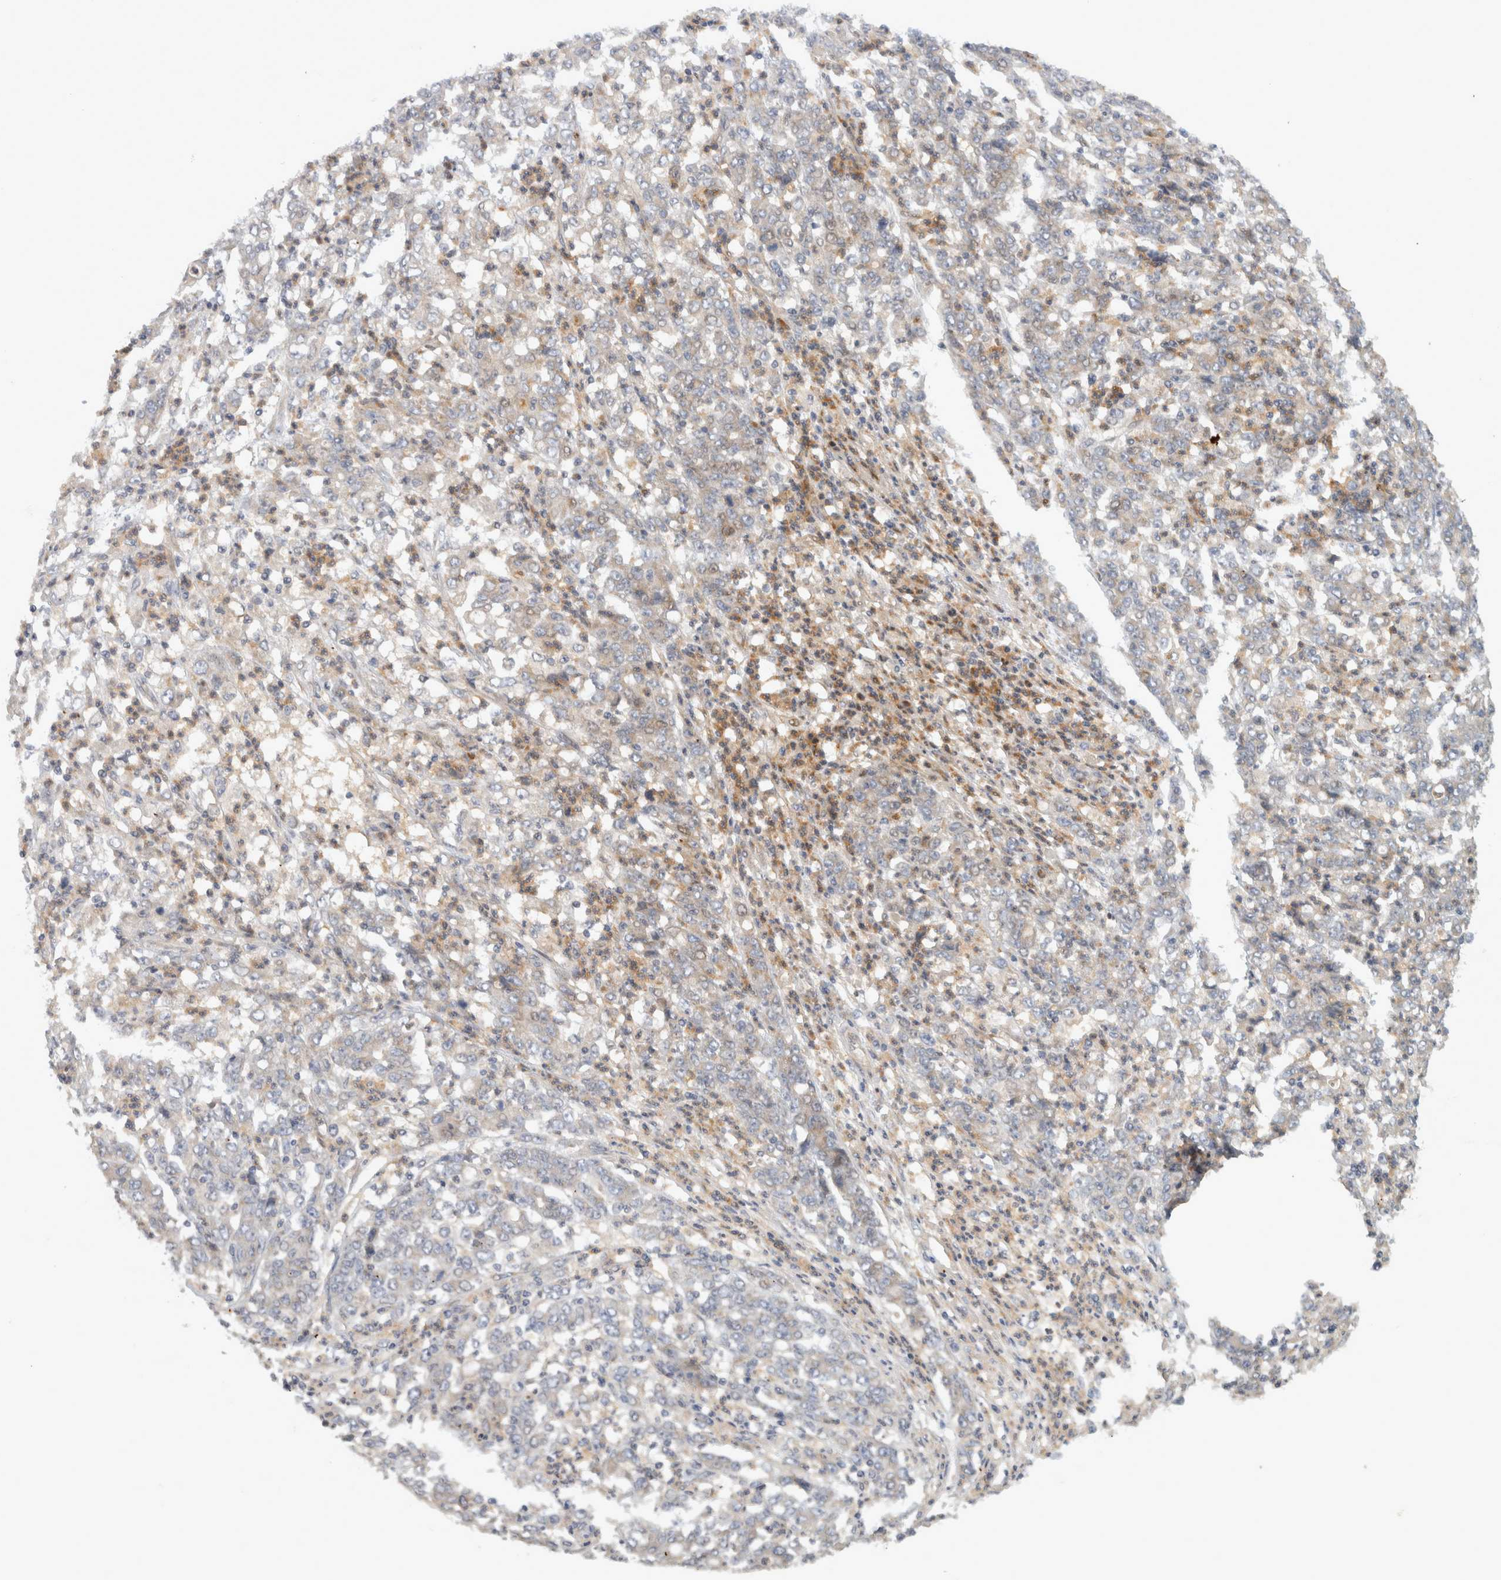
{"staining": {"intensity": "negative", "quantity": "none", "location": "none"}, "tissue": "stomach cancer", "cell_type": "Tumor cells", "image_type": "cancer", "snomed": [{"axis": "morphology", "description": "Adenocarcinoma, NOS"}, {"axis": "topography", "description": "Stomach, lower"}], "caption": "IHC histopathology image of neoplastic tissue: human stomach cancer (adenocarcinoma) stained with DAB (3,3'-diaminobenzidine) demonstrates no significant protein expression in tumor cells.", "gene": "VEPH1", "patient": {"sex": "female", "age": 71}}